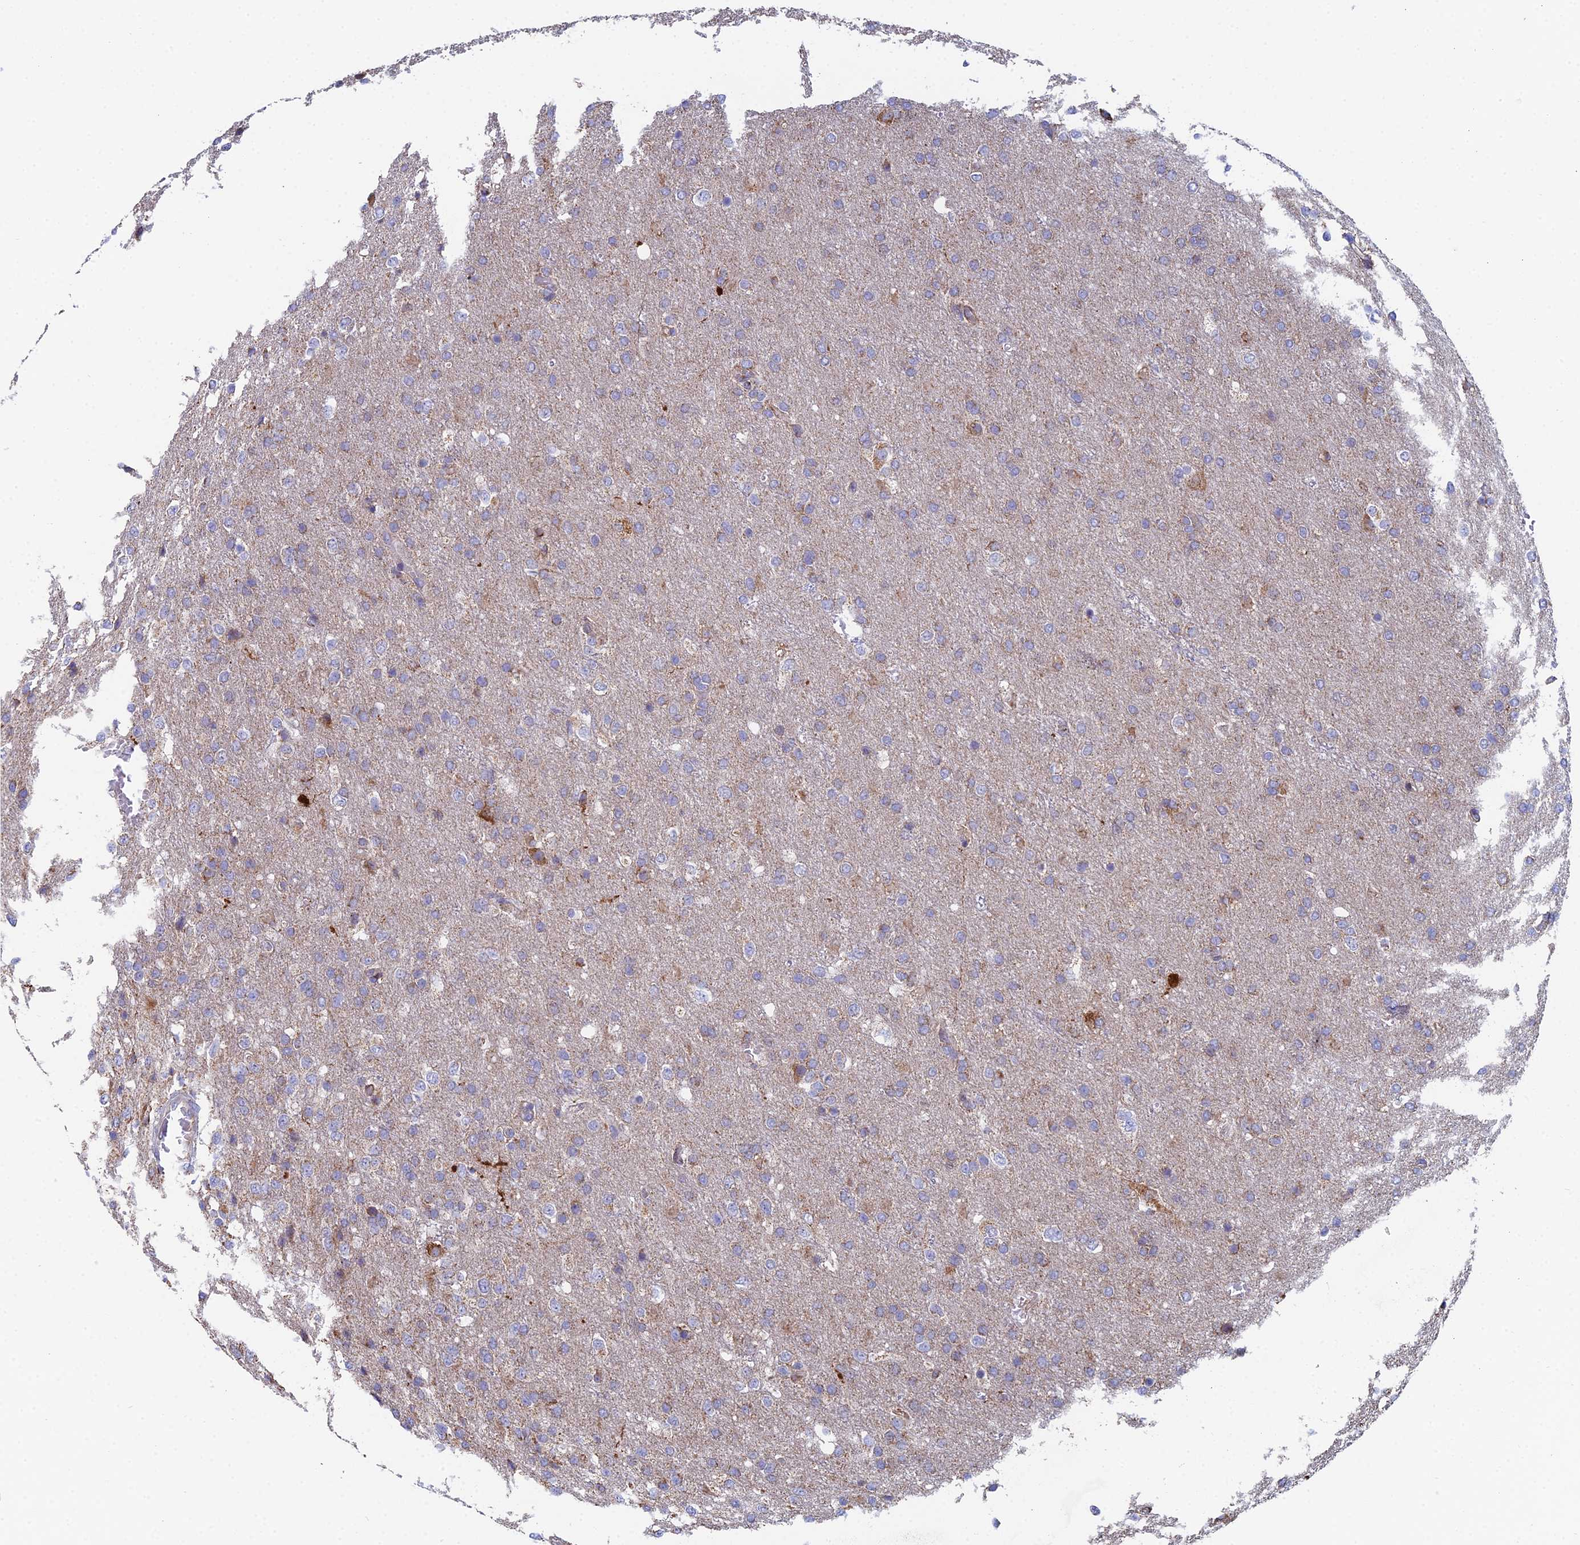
{"staining": {"intensity": "negative", "quantity": "none", "location": "none"}, "tissue": "glioma", "cell_type": "Tumor cells", "image_type": "cancer", "snomed": [{"axis": "morphology", "description": "Glioma, malignant, High grade"}, {"axis": "topography", "description": "Brain"}], "caption": "Tumor cells show no significant protein positivity in malignant glioma (high-grade).", "gene": "SPOCK2", "patient": {"sex": "female", "age": 74}}